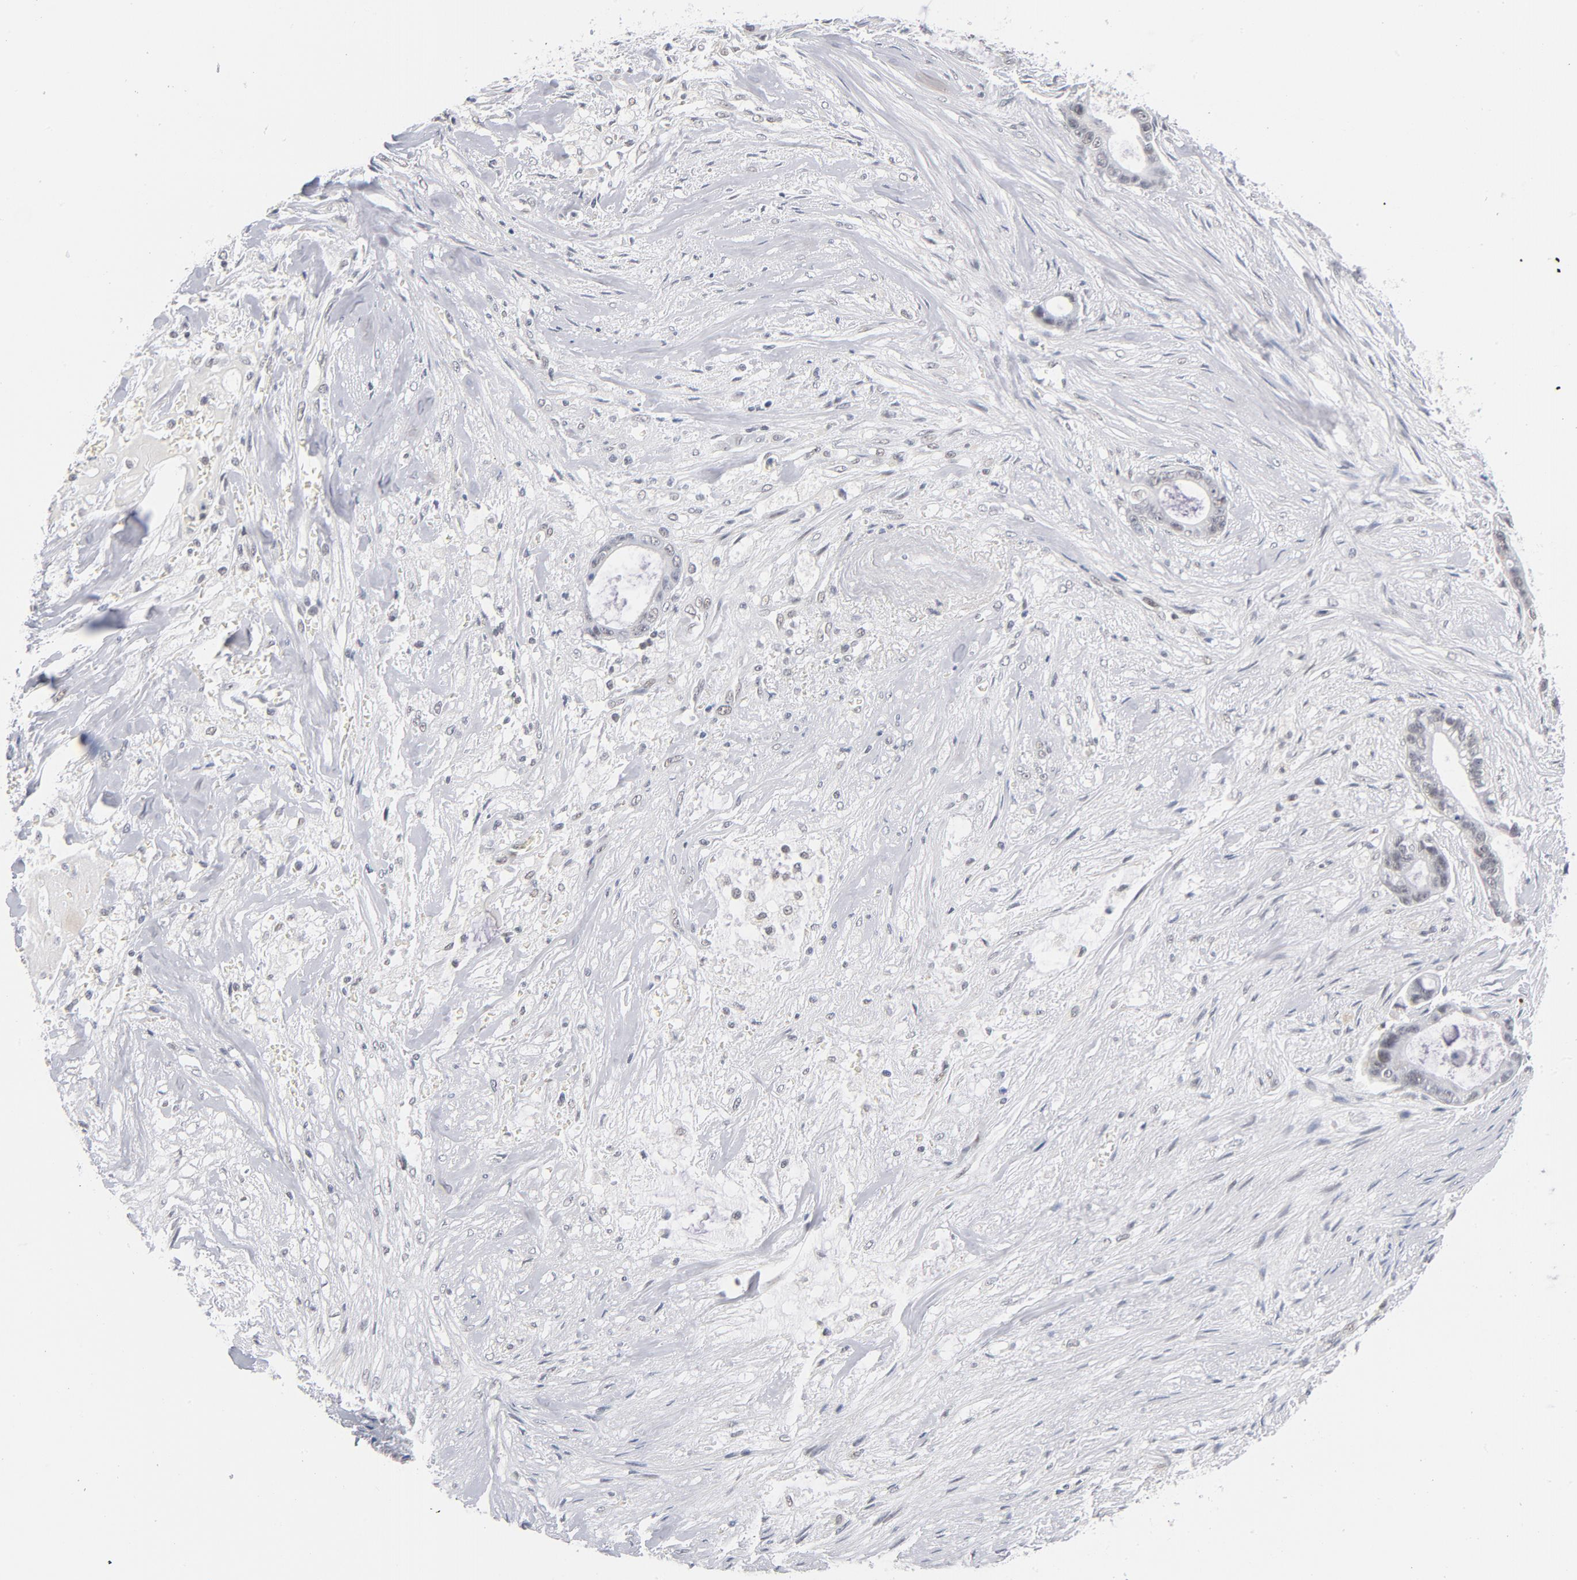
{"staining": {"intensity": "weak", "quantity": "25%-75%", "location": "nuclear"}, "tissue": "liver cancer", "cell_type": "Tumor cells", "image_type": "cancer", "snomed": [{"axis": "morphology", "description": "Cholangiocarcinoma"}, {"axis": "topography", "description": "Liver"}], "caption": "The micrograph shows a brown stain indicating the presence of a protein in the nuclear of tumor cells in cholangiocarcinoma (liver).", "gene": "BAP1", "patient": {"sex": "female", "age": 55}}